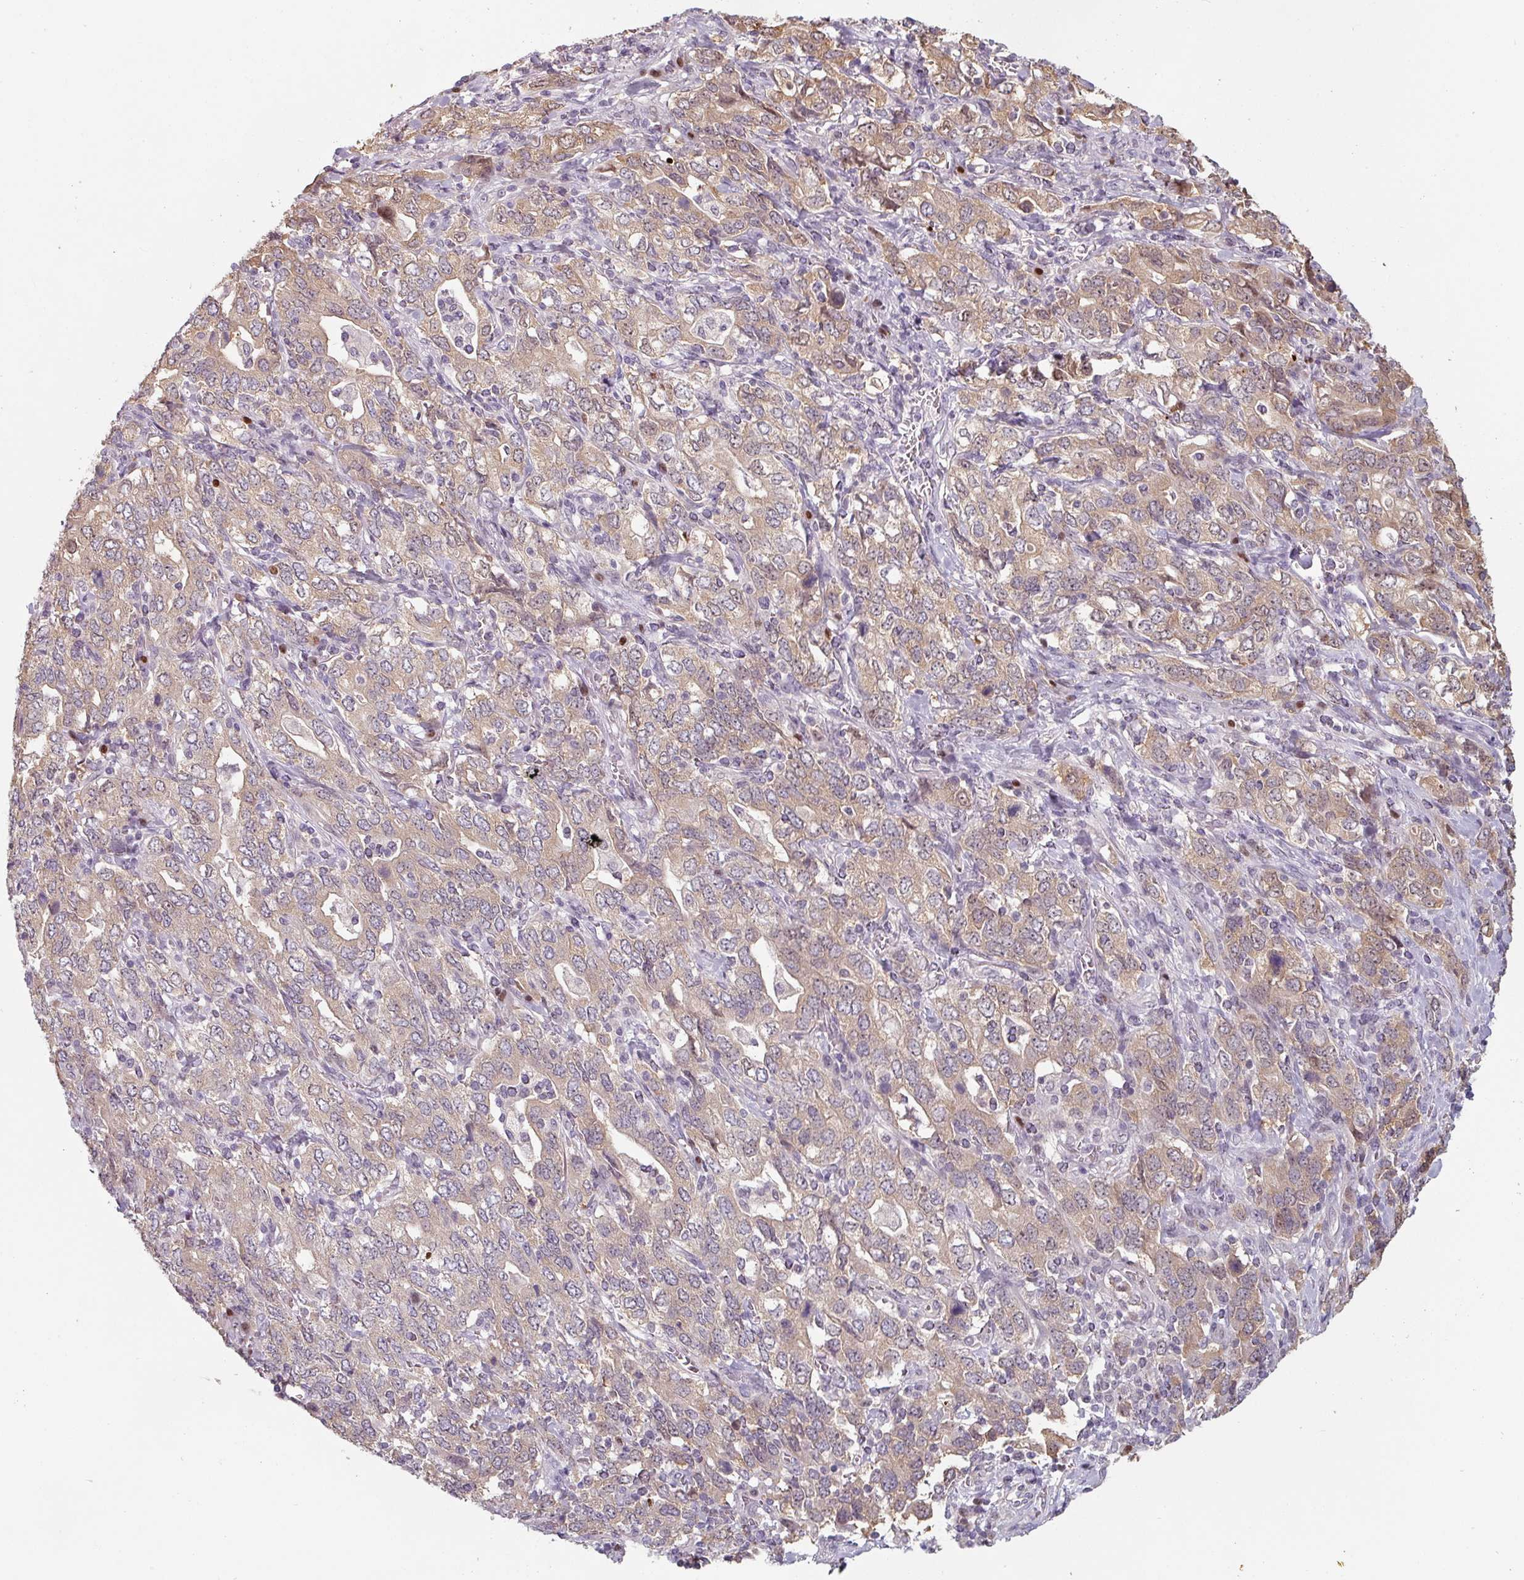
{"staining": {"intensity": "weak", "quantity": "25%-75%", "location": "cytoplasmic/membranous"}, "tissue": "stomach cancer", "cell_type": "Tumor cells", "image_type": "cancer", "snomed": [{"axis": "morphology", "description": "Adenocarcinoma, NOS"}, {"axis": "topography", "description": "Stomach, upper"}, {"axis": "topography", "description": "Stomach"}], "caption": "Immunohistochemical staining of stomach cancer demonstrates low levels of weak cytoplasmic/membranous staining in about 25%-75% of tumor cells.", "gene": "ZBTB6", "patient": {"sex": "male", "age": 62}}